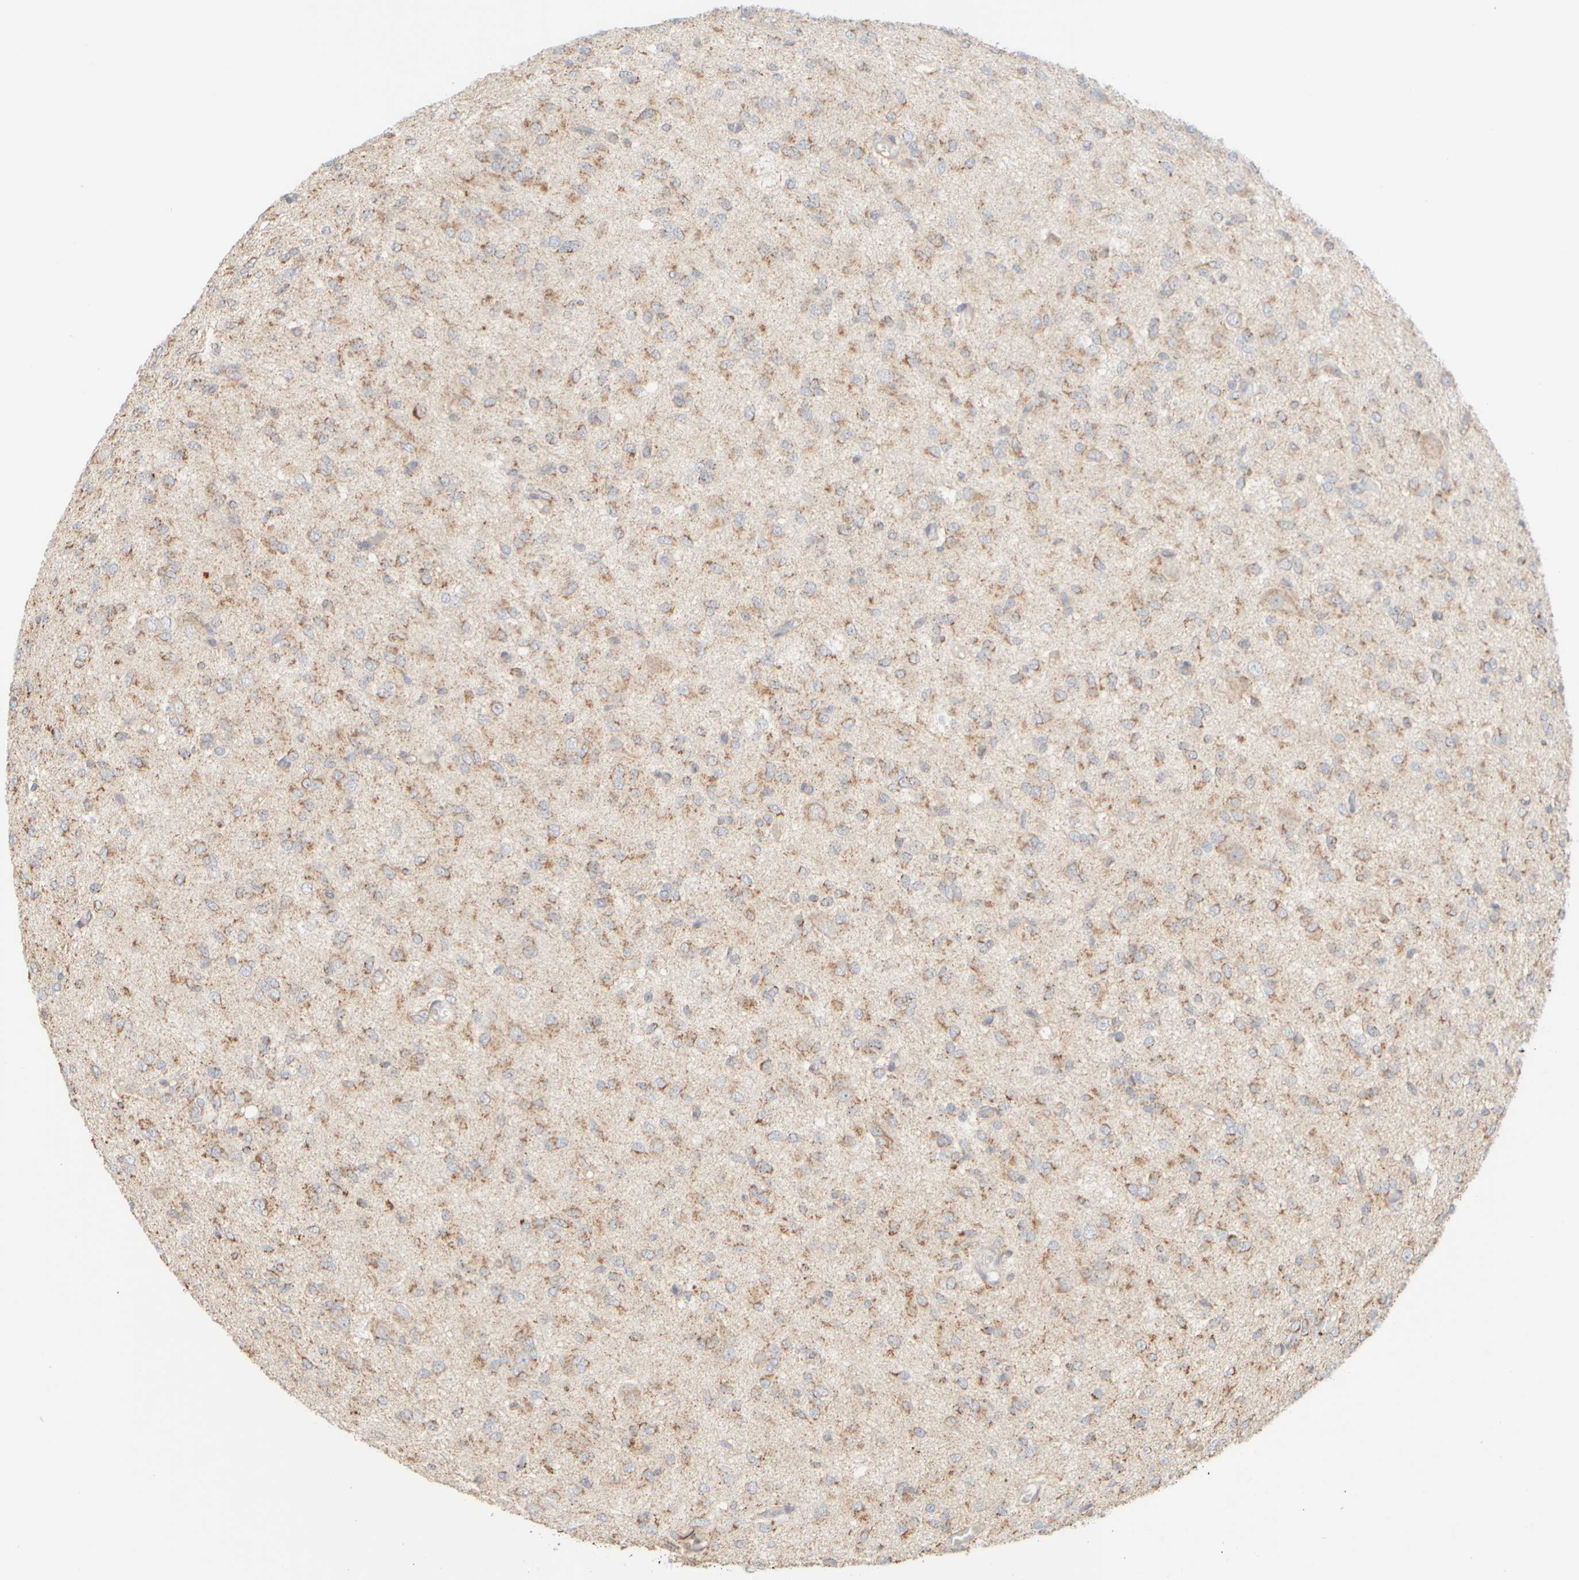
{"staining": {"intensity": "moderate", "quantity": "25%-75%", "location": "cytoplasmic/membranous"}, "tissue": "glioma", "cell_type": "Tumor cells", "image_type": "cancer", "snomed": [{"axis": "morphology", "description": "Glioma, malignant, High grade"}, {"axis": "topography", "description": "Brain"}], "caption": "This is a micrograph of immunohistochemistry staining of glioma, which shows moderate staining in the cytoplasmic/membranous of tumor cells.", "gene": "APBB2", "patient": {"sex": "female", "age": 59}}